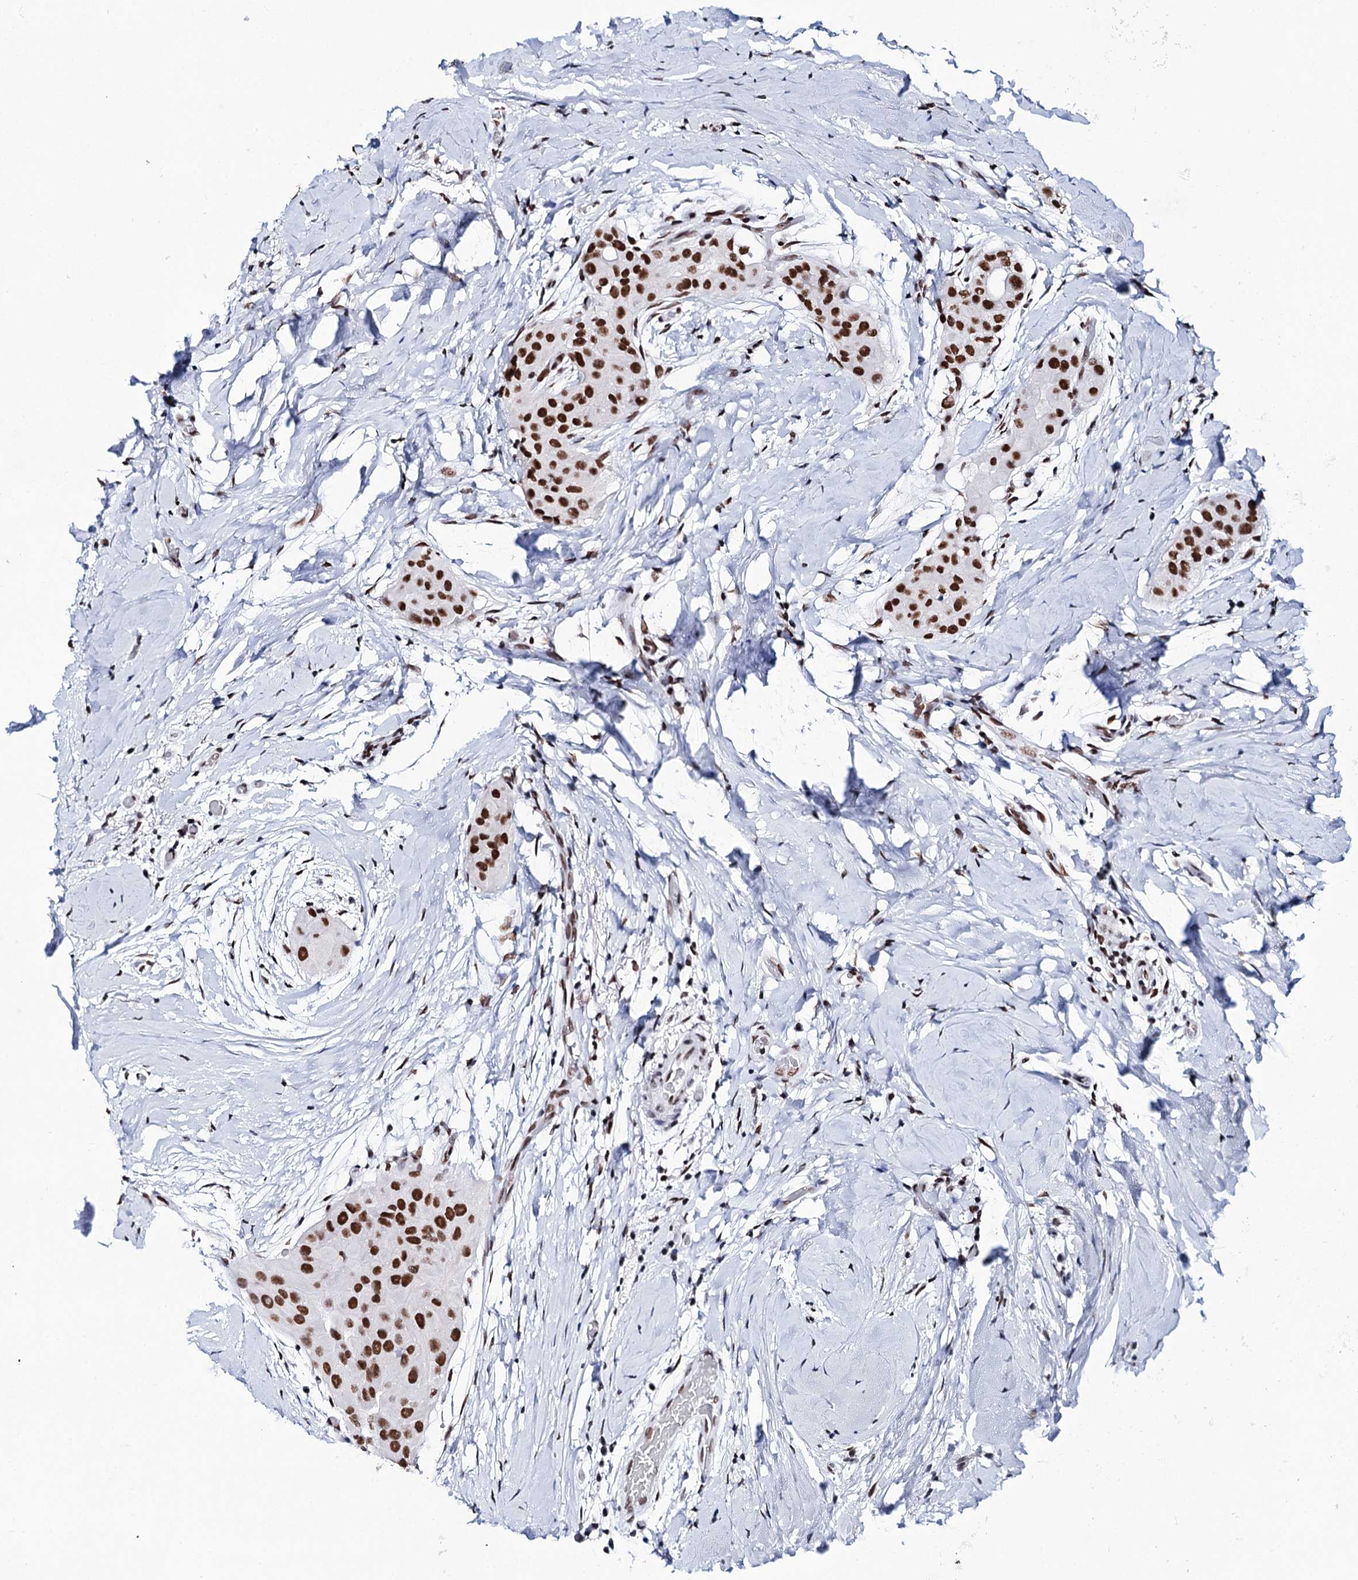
{"staining": {"intensity": "strong", "quantity": ">75%", "location": "nuclear"}, "tissue": "thyroid cancer", "cell_type": "Tumor cells", "image_type": "cancer", "snomed": [{"axis": "morphology", "description": "Papillary adenocarcinoma, NOS"}, {"axis": "topography", "description": "Thyroid gland"}], "caption": "Immunohistochemistry image of neoplastic tissue: human thyroid cancer (papillary adenocarcinoma) stained using immunohistochemistry shows high levels of strong protein expression localized specifically in the nuclear of tumor cells, appearing as a nuclear brown color.", "gene": "MATR3", "patient": {"sex": "male", "age": 33}}